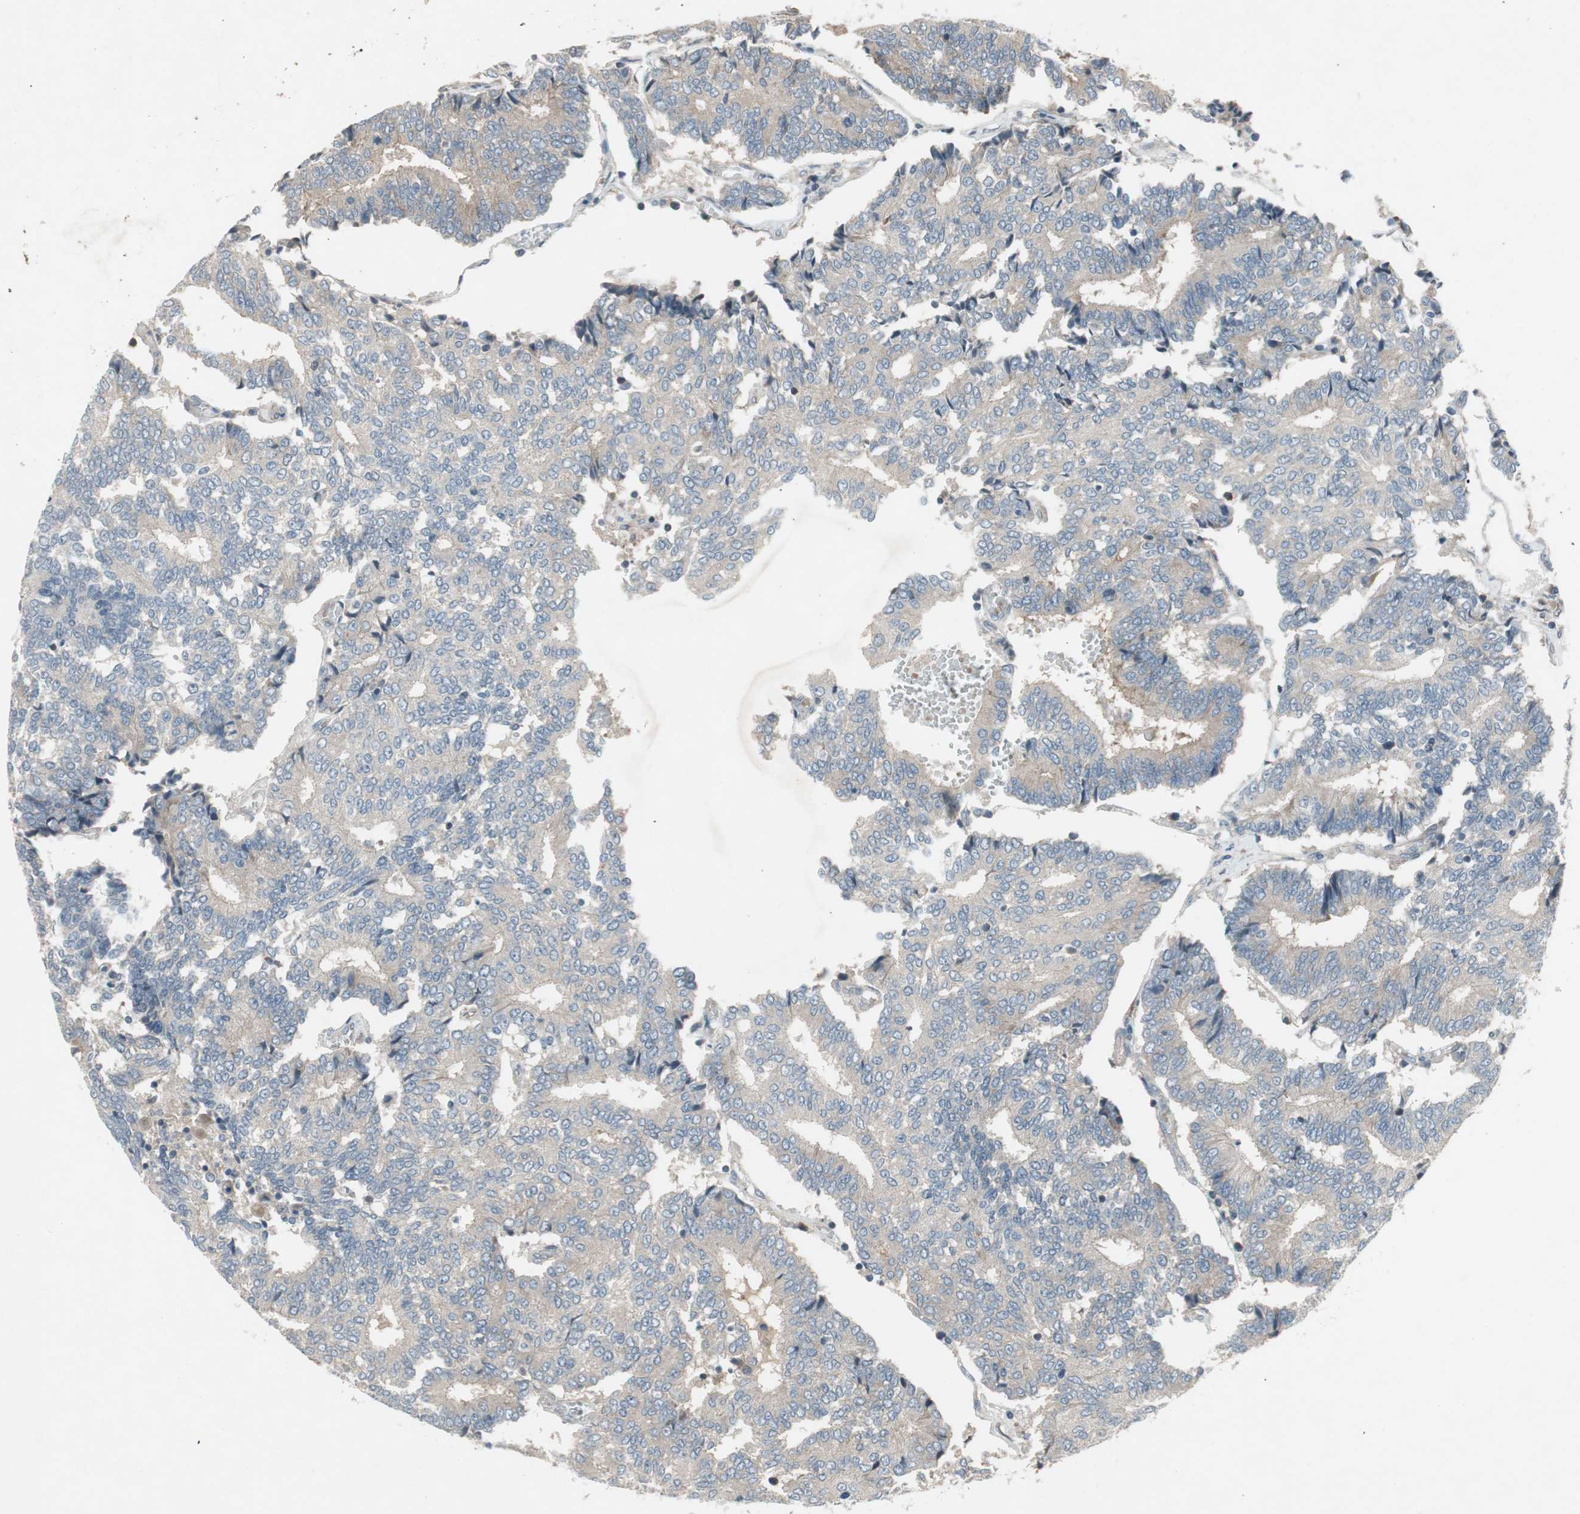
{"staining": {"intensity": "weak", "quantity": "<25%", "location": "cytoplasmic/membranous"}, "tissue": "prostate cancer", "cell_type": "Tumor cells", "image_type": "cancer", "snomed": [{"axis": "morphology", "description": "Adenocarcinoma, High grade"}, {"axis": "topography", "description": "Prostate"}], "caption": "This is a photomicrograph of immunohistochemistry staining of high-grade adenocarcinoma (prostate), which shows no positivity in tumor cells. The staining was performed using DAB (3,3'-diaminobenzidine) to visualize the protein expression in brown, while the nuclei were stained in blue with hematoxylin (Magnification: 20x).", "gene": "PANK2", "patient": {"sex": "male", "age": 55}}